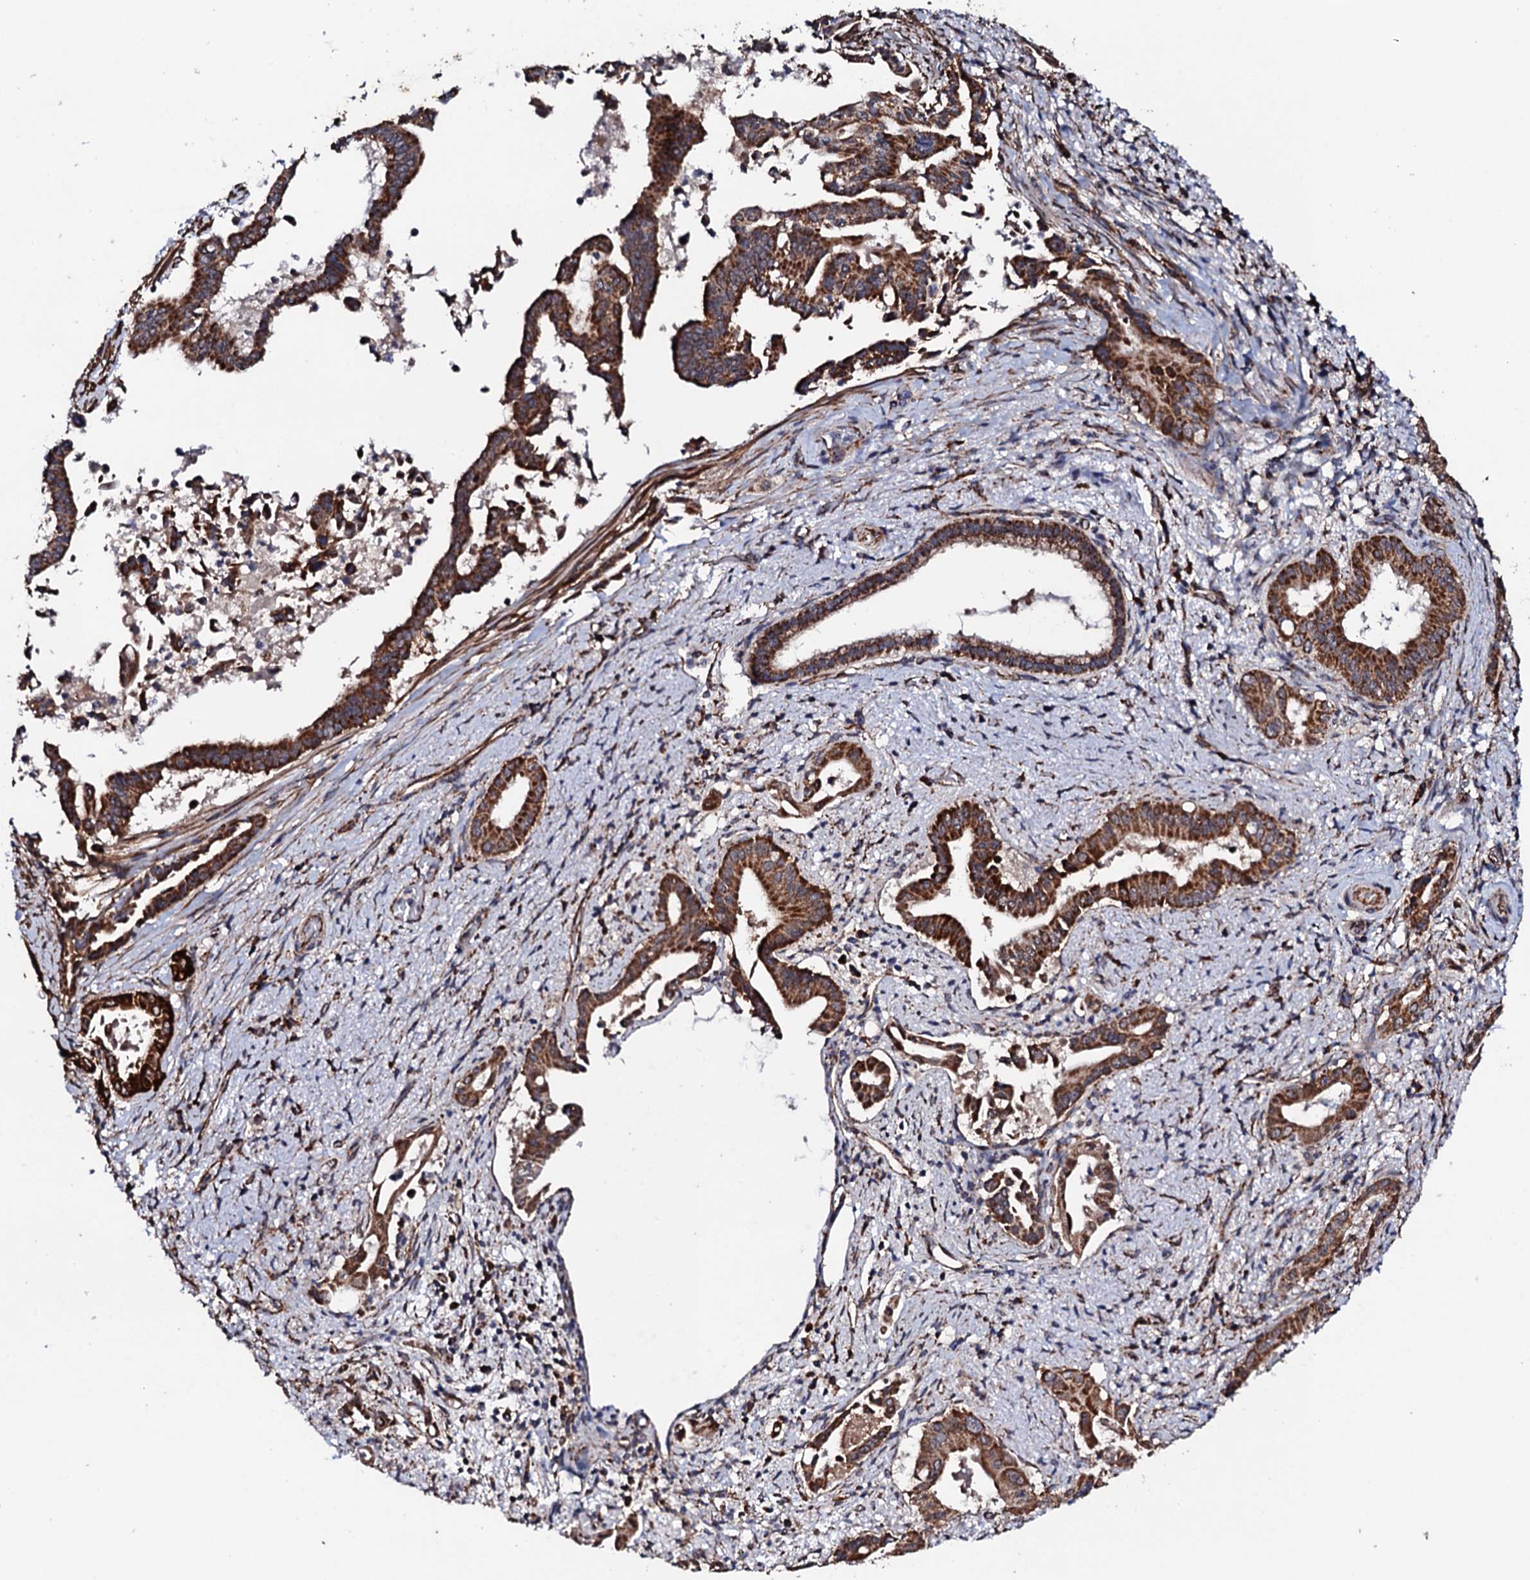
{"staining": {"intensity": "strong", "quantity": ">75%", "location": "cytoplasmic/membranous"}, "tissue": "pancreatic cancer", "cell_type": "Tumor cells", "image_type": "cancer", "snomed": [{"axis": "morphology", "description": "Adenocarcinoma, NOS"}, {"axis": "topography", "description": "Pancreas"}], "caption": "Protein expression analysis of human pancreatic cancer reveals strong cytoplasmic/membranous staining in approximately >75% of tumor cells. The staining is performed using DAB brown chromogen to label protein expression. The nuclei are counter-stained blue using hematoxylin.", "gene": "MTIF3", "patient": {"sex": "female", "age": 77}}